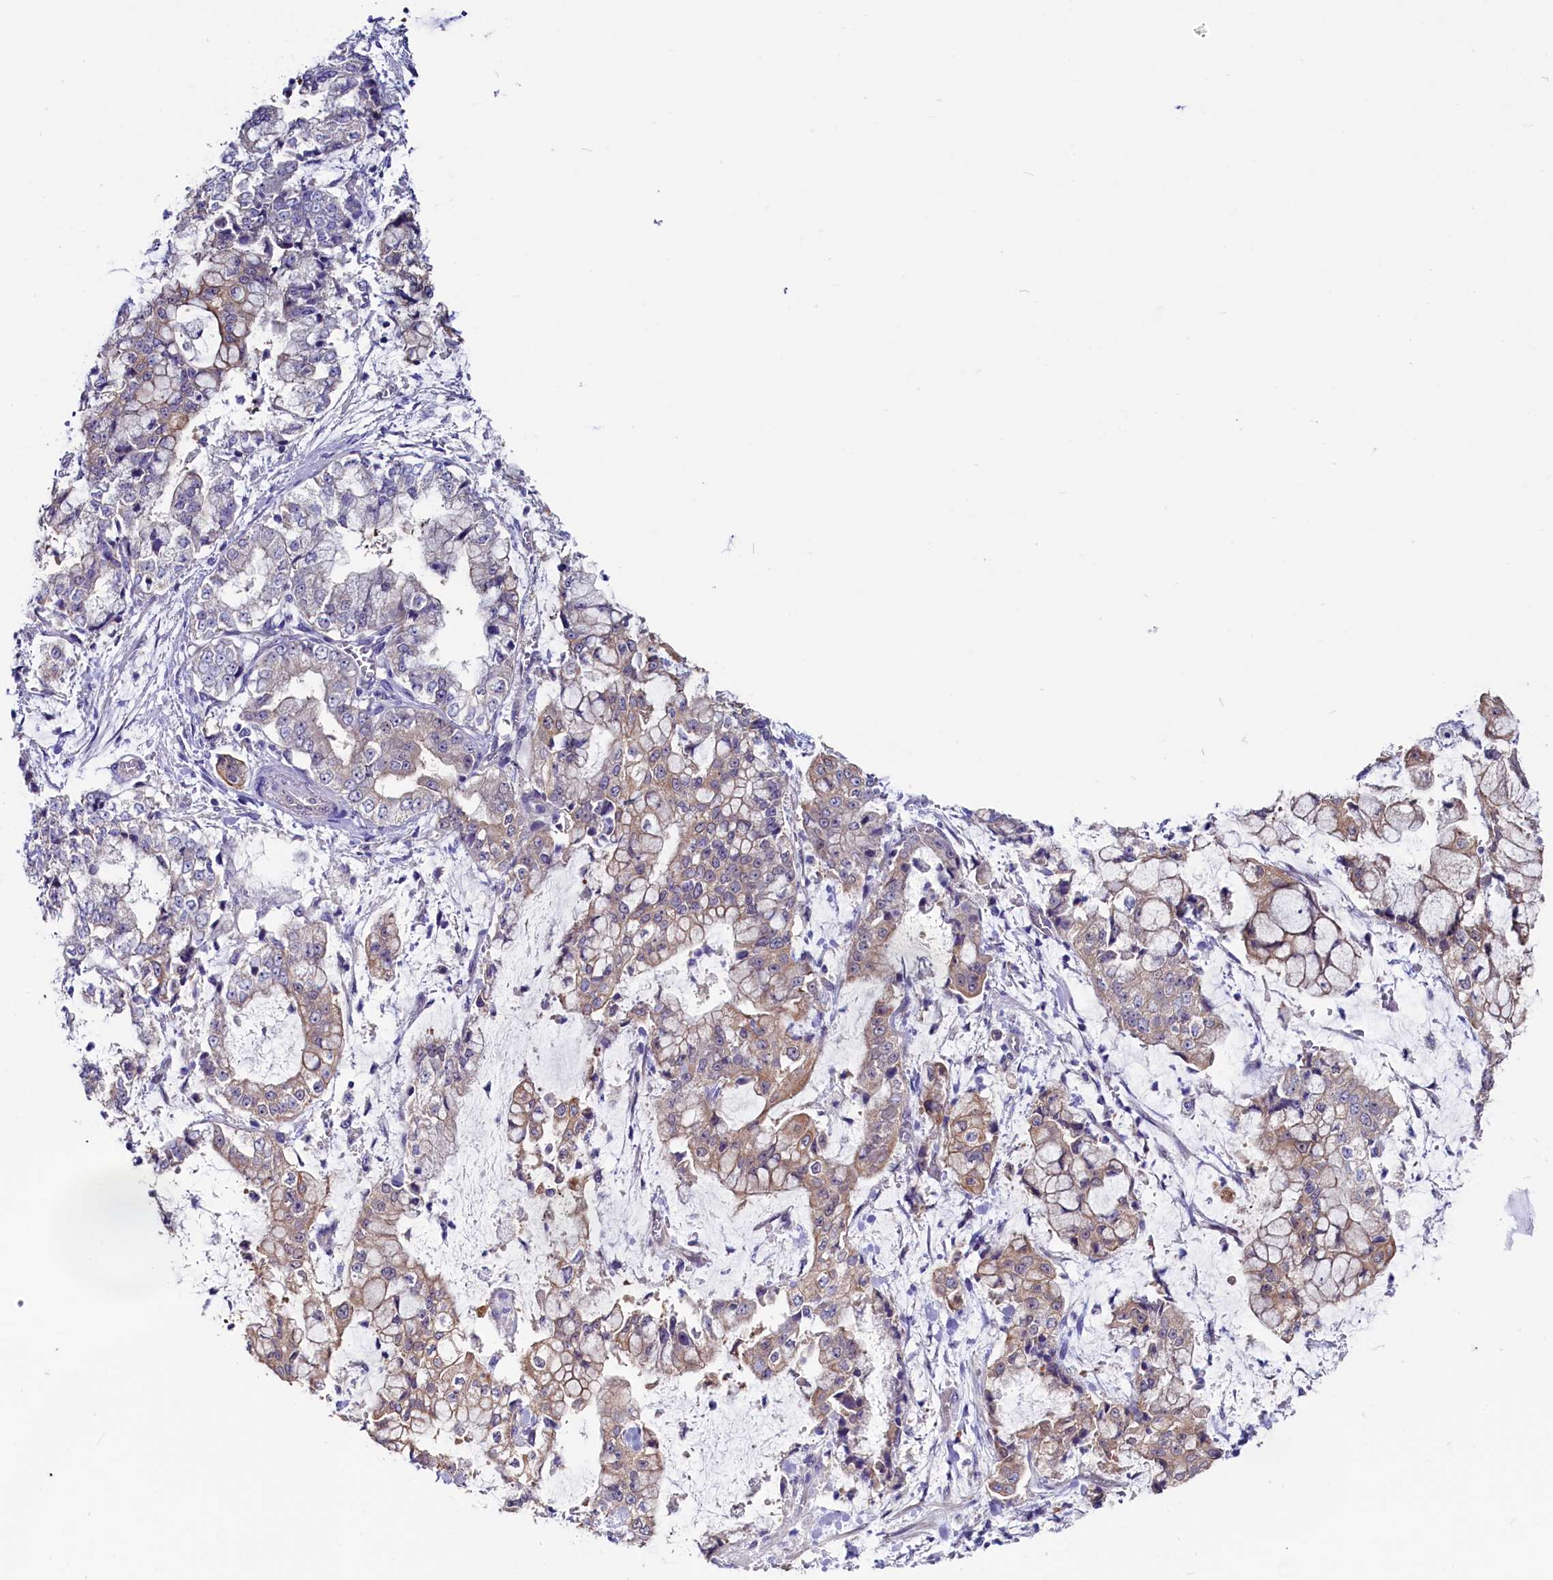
{"staining": {"intensity": "moderate", "quantity": "25%-75%", "location": "cytoplasmic/membranous"}, "tissue": "stomach cancer", "cell_type": "Tumor cells", "image_type": "cancer", "snomed": [{"axis": "morphology", "description": "Adenocarcinoma, NOS"}, {"axis": "topography", "description": "Stomach"}], "caption": "An immunohistochemistry image of tumor tissue is shown. Protein staining in brown shows moderate cytoplasmic/membranous positivity in stomach cancer within tumor cells.", "gene": "CIAPIN1", "patient": {"sex": "male", "age": 76}}